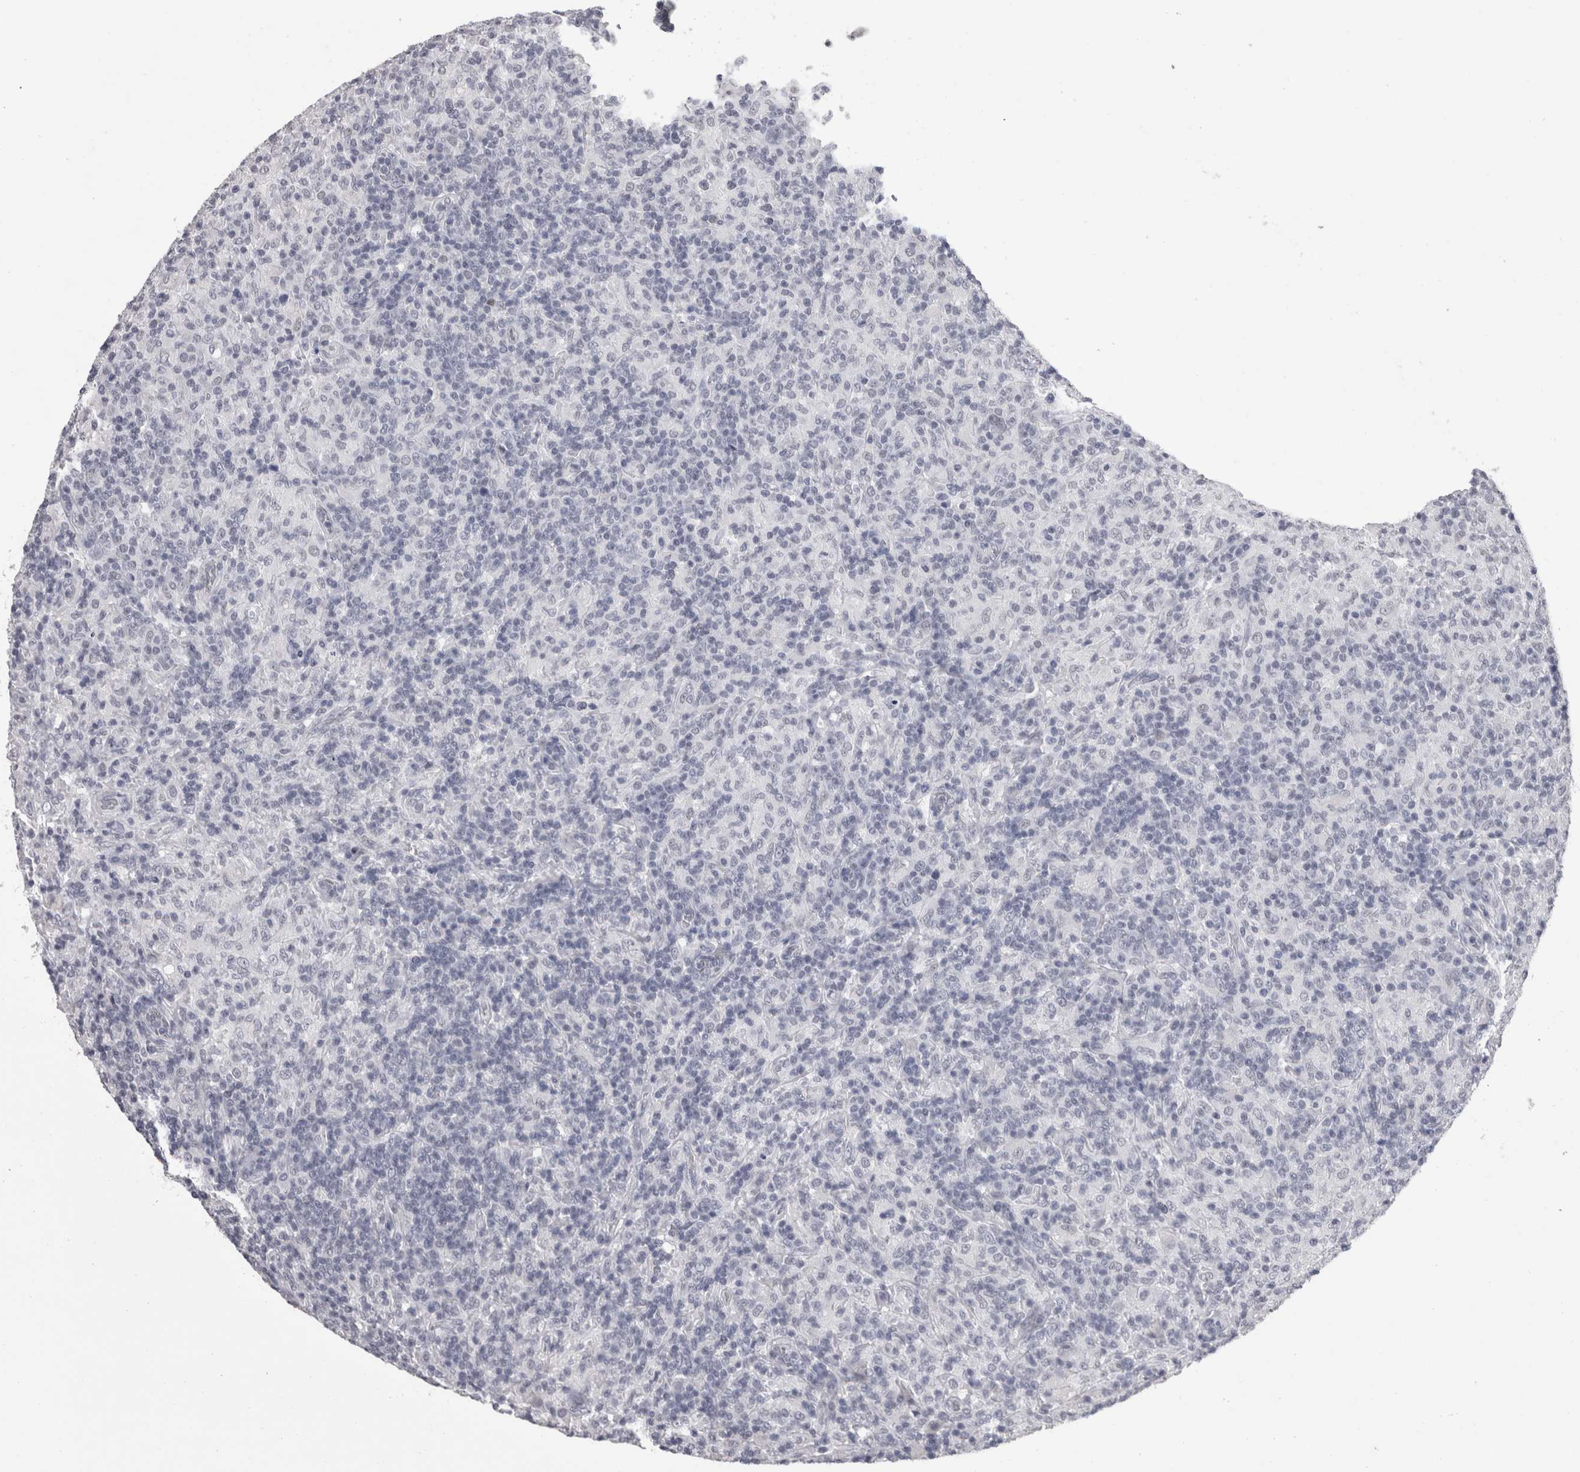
{"staining": {"intensity": "negative", "quantity": "none", "location": "none"}, "tissue": "lymphoma", "cell_type": "Tumor cells", "image_type": "cancer", "snomed": [{"axis": "morphology", "description": "Hodgkin's disease, NOS"}, {"axis": "topography", "description": "Lymph node"}], "caption": "This is an IHC photomicrograph of lymphoma. There is no positivity in tumor cells.", "gene": "DDX17", "patient": {"sex": "male", "age": 70}}